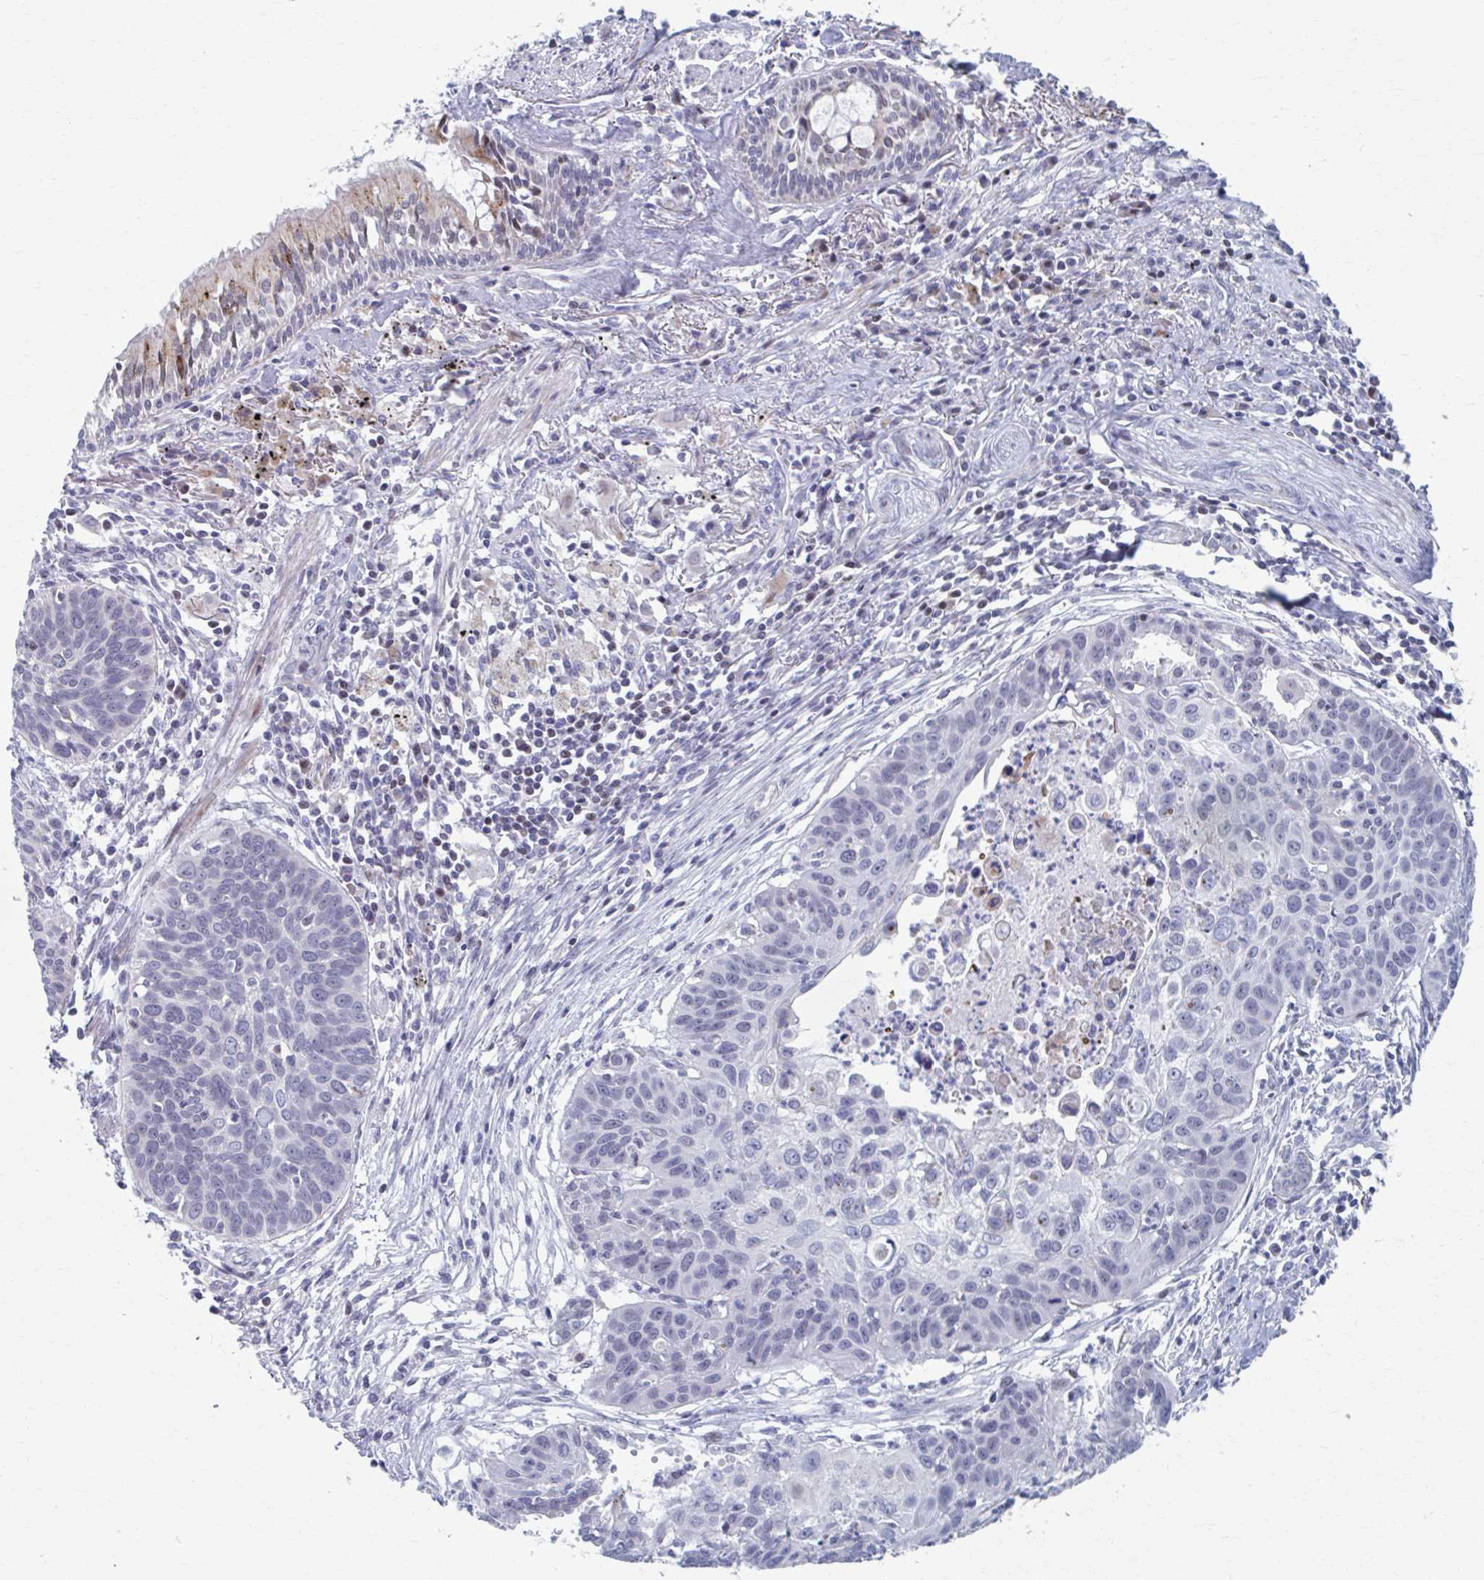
{"staining": {"intensity": "negative", "quantity": "none", "location": "none"}, "tissue": "lung cancer", "cell_type": "Tumor cells", "image_type": "cancer", "snomed": [{"axis": "morphology", "description": "Squamous cell carcinoma, NOS"}, {"axis": "topography", "description": "Lung"}], "caption": "This micrograph is of lung squamous cell carcinoma stained with immunohistochemistry (IHC) to label a protein in brown with the nuclei are counter-stained blue. There is no staining in tumor cells.", "gene": "ABHD16B", "patient": {"sex": "male", "age": 71}}